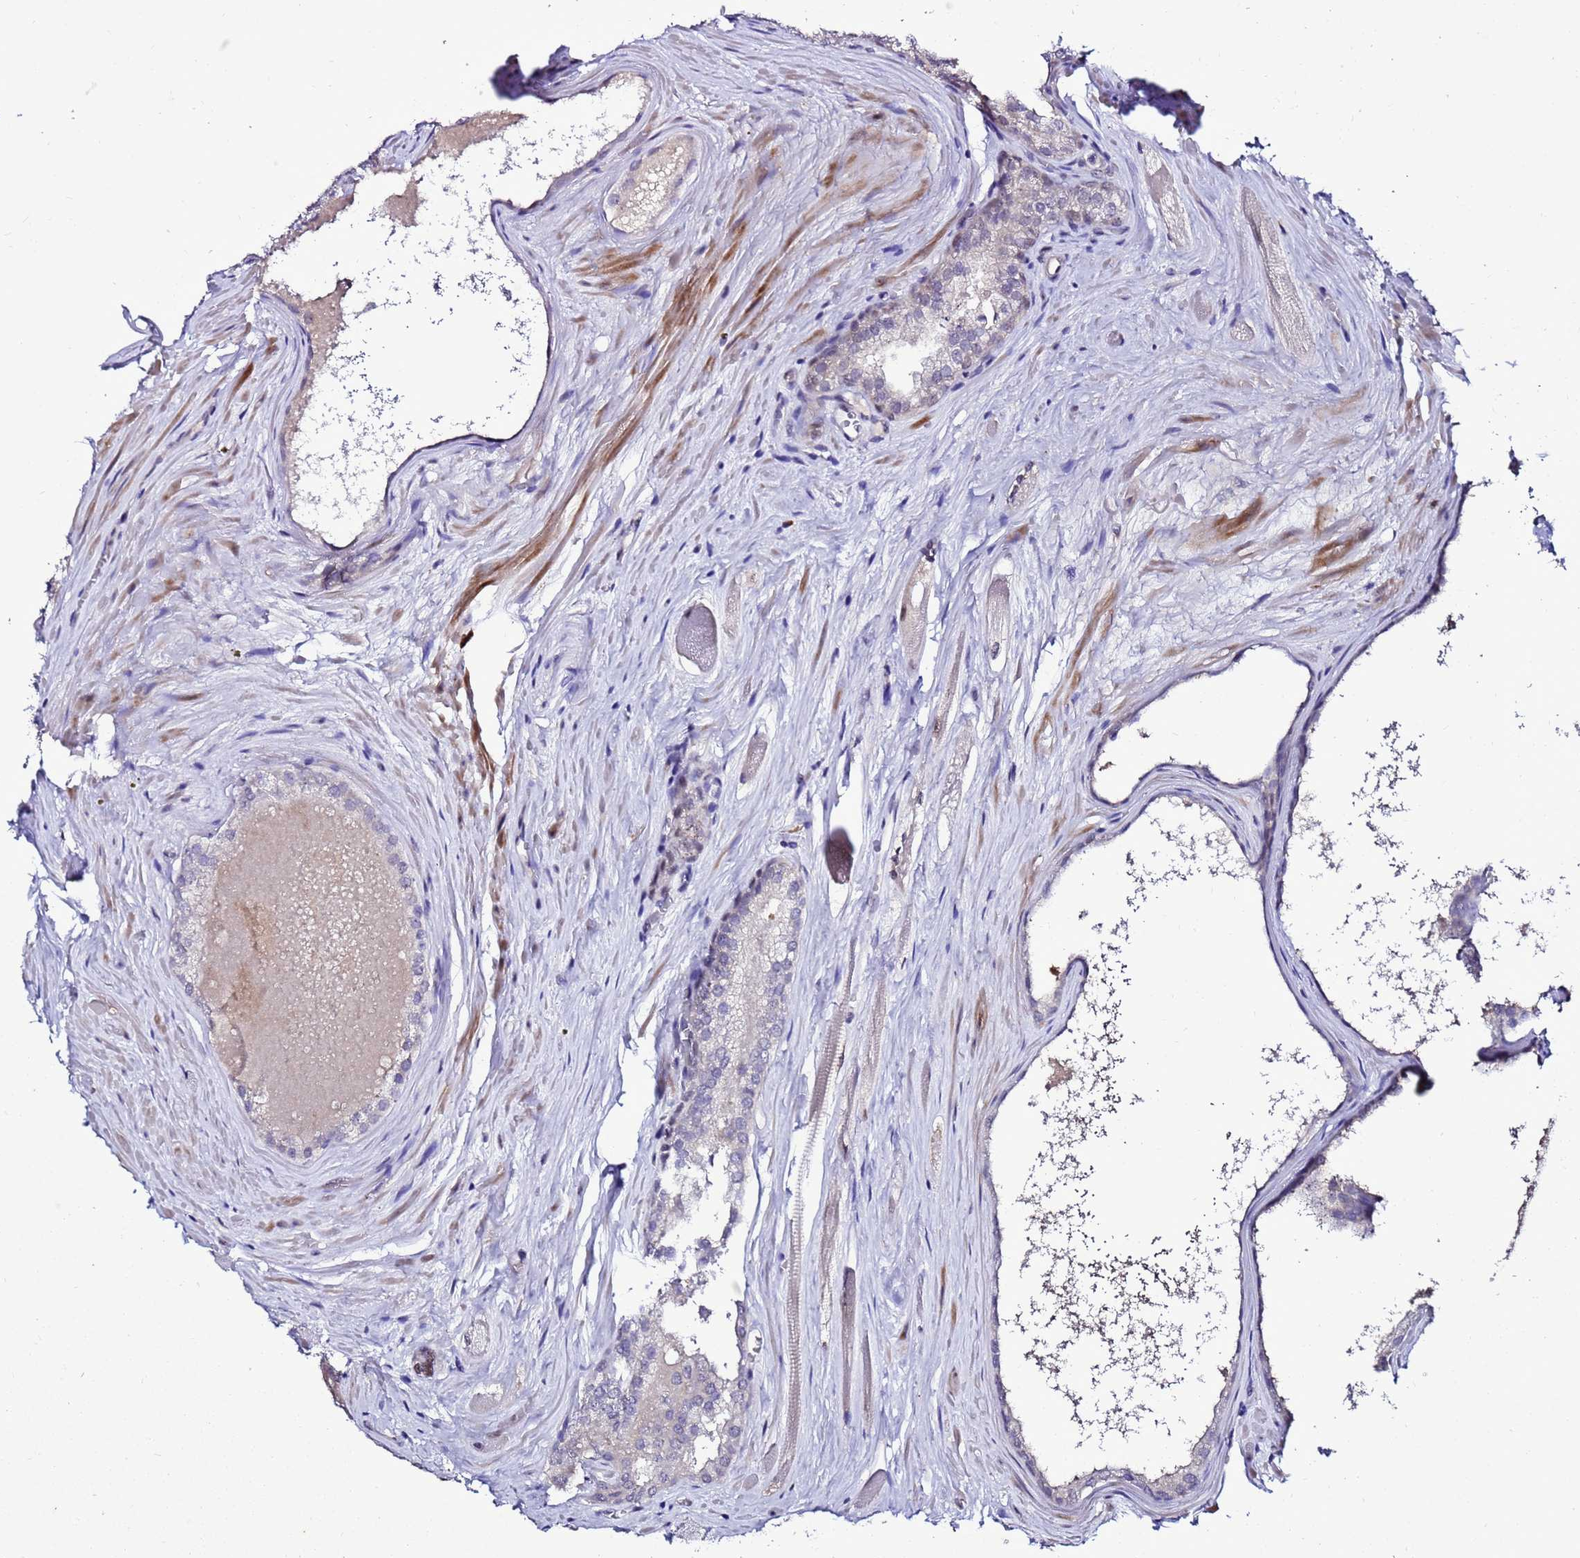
{"staining": {"intensity": "negative", "quantity": "none", "location": "none"}, "tissue": "prostate cancer", "cell_type": "Tumor cells", "image_type": "cancer", "snomed": [{"axis": "morphology", "description": "Adenocarcinoma, Low grade"}, {"axis": "topography", "description": "Prostate"}], "caption": "This is a image of immunohistochemistry (IHC) staining of prostate cancer, which shows no staining in tumor cells.", "gene": "C19orf47", "patient": {"sex": "male", "age": 68}}